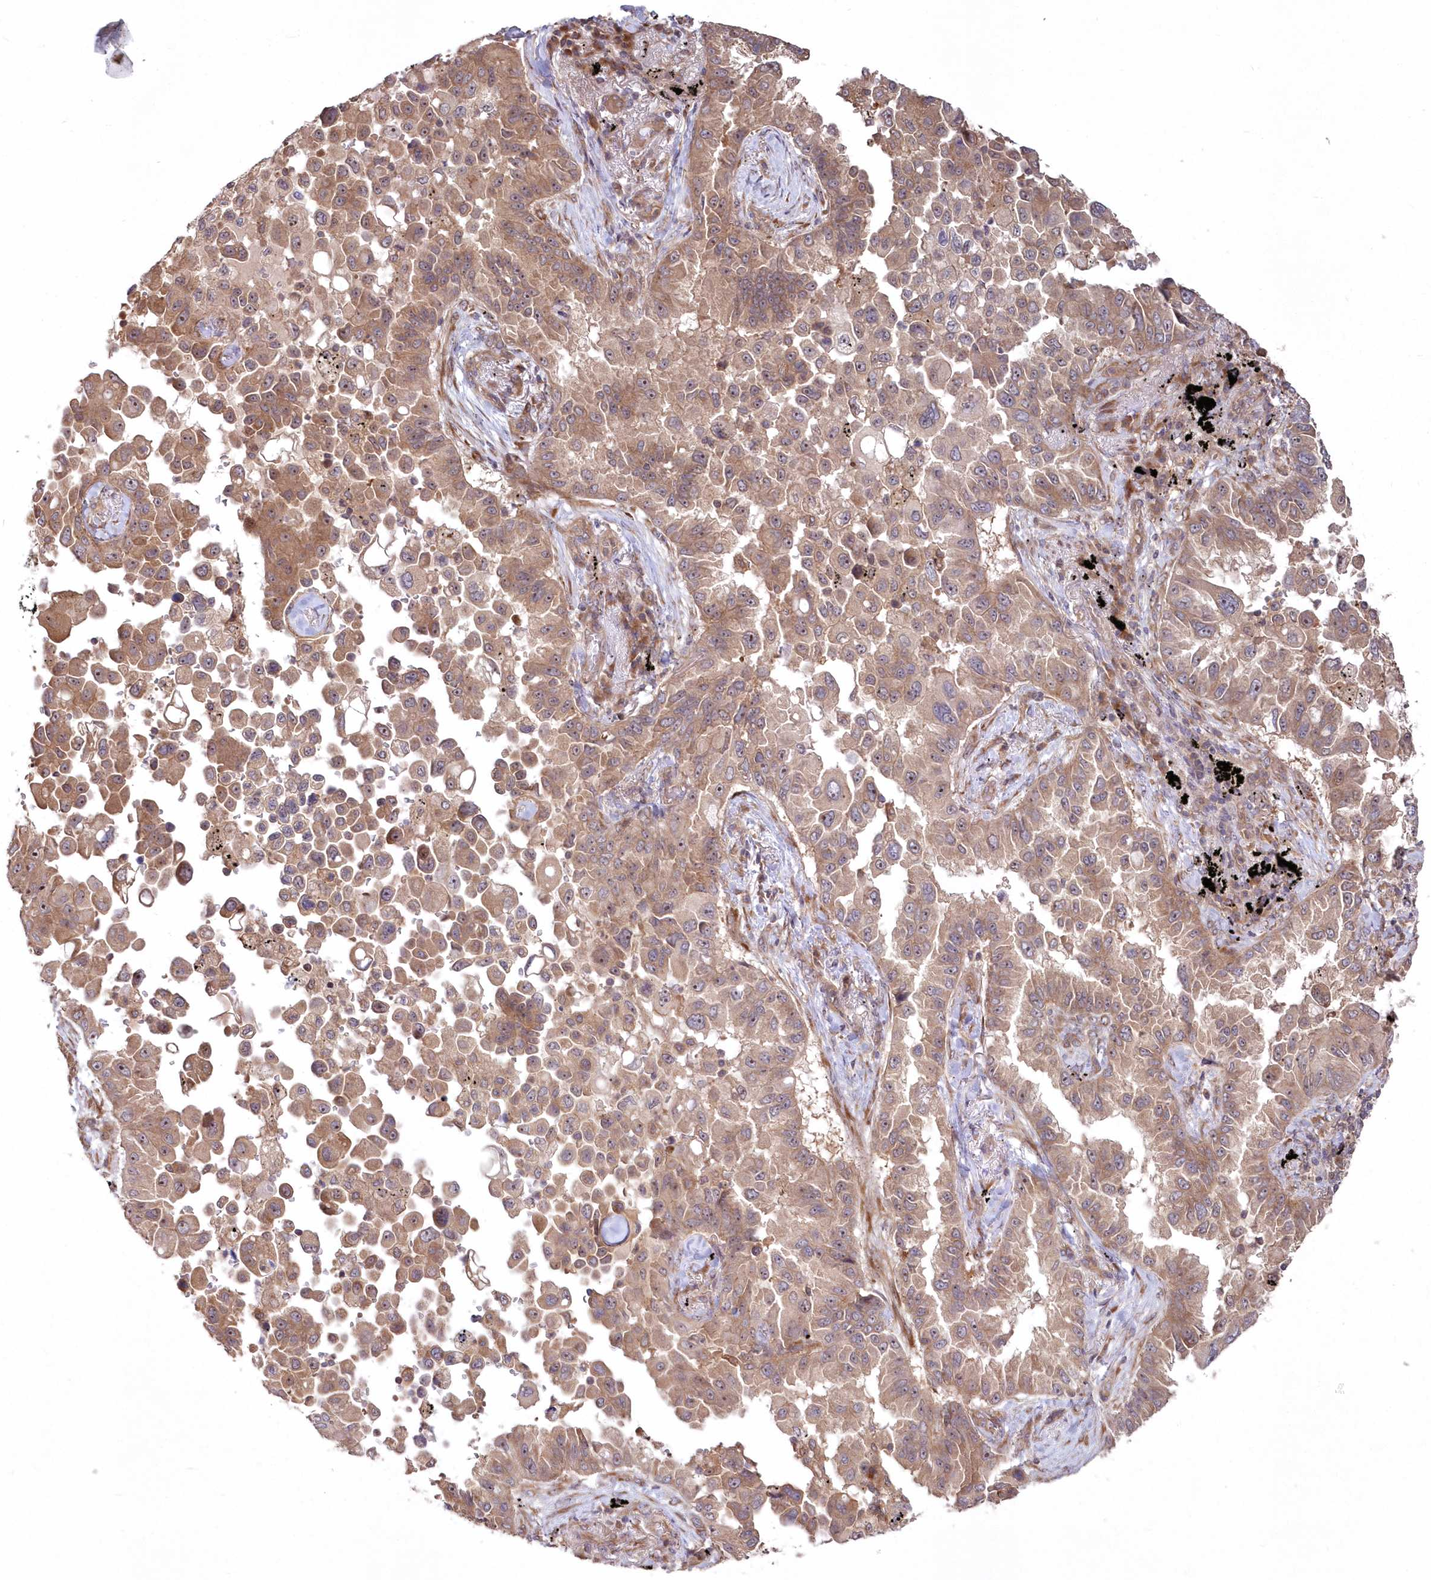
{"staining": {"intensity": "moderate", "quantity": ">75%", "location": "cytoplasmic/membranous,nuclear"}, "tissue": "lung cancer", "cell_type": "Tumor cells", "image_type": "cancer", "snomed": [{"axis": "morphology", "description": "Adenocarcinoma, NOS"}, {"axis": "topography", "description": "Lung"}], "caption": "A photomicrograph showing moderate cytoplasmic/membranous and nuclear positivity in about >75% of tumor cells in lung cancer (adenocarcinoma), as visualized by brown immunohistochemical staining.", "gene": "TBCA", "patient": {"sex": "female", "age": 67}}